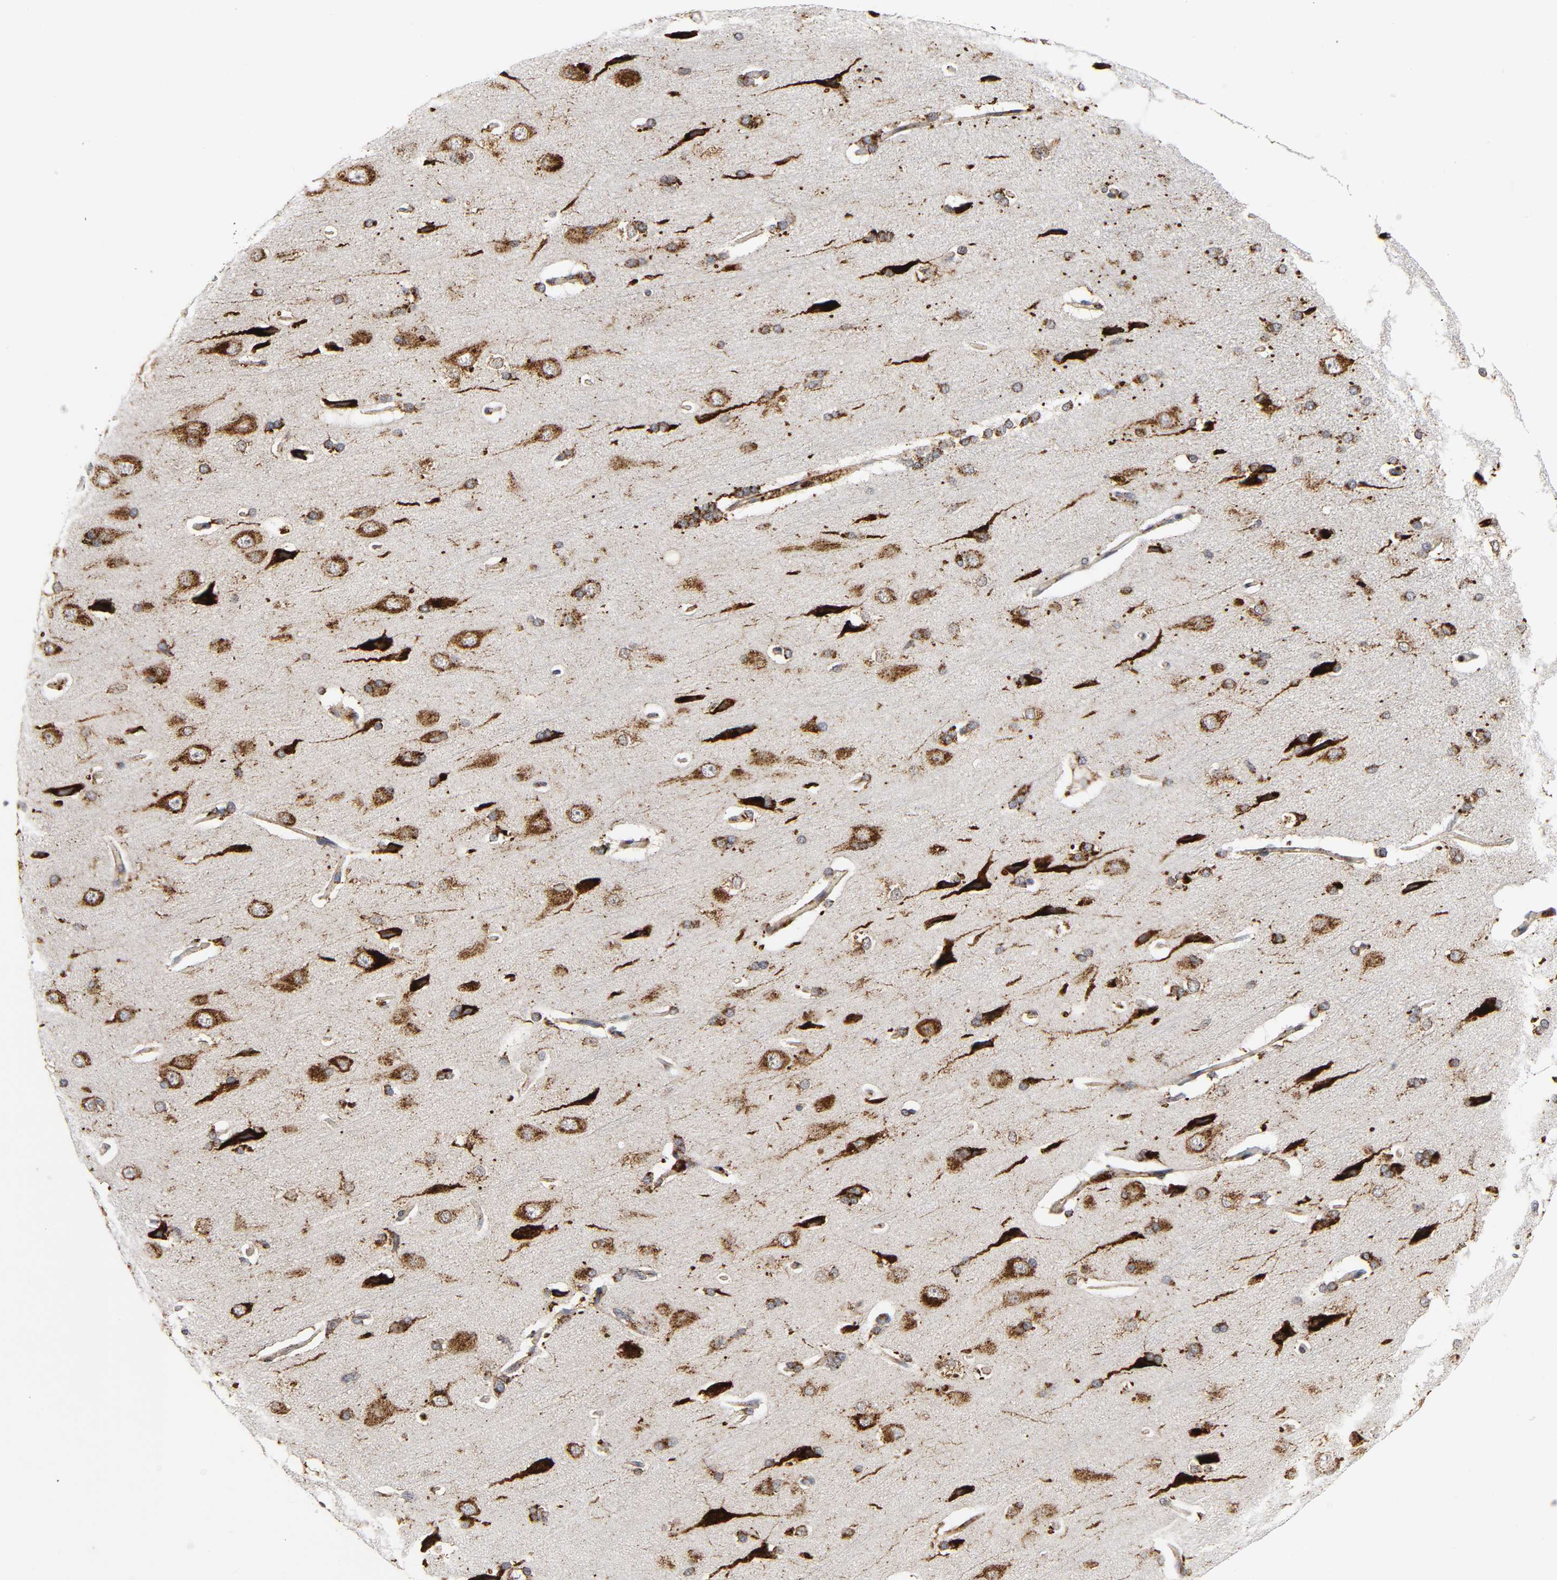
{"staining": {"intensity": "moderate", "quantity": ">75%", "location": "cytoplasmic/membranous"}, "tissue": "cerebral cortex", "cell_type": "Endothelial cells", "image_type": "normal", "snomed": [{"axis": "morphology", "description": "Normal tissue, NOS"}, {"axis": "topography", "description": "Cerebral cortex"}], "caption": "Brown immunohistochemical staining in unremarkable cerebral cortex shows moderate cytoplasmic/membranous positivity in approximately >75% of endothelial cells.", "gene": "PSAP", "patient": {"sex": "male", "age": 62}}